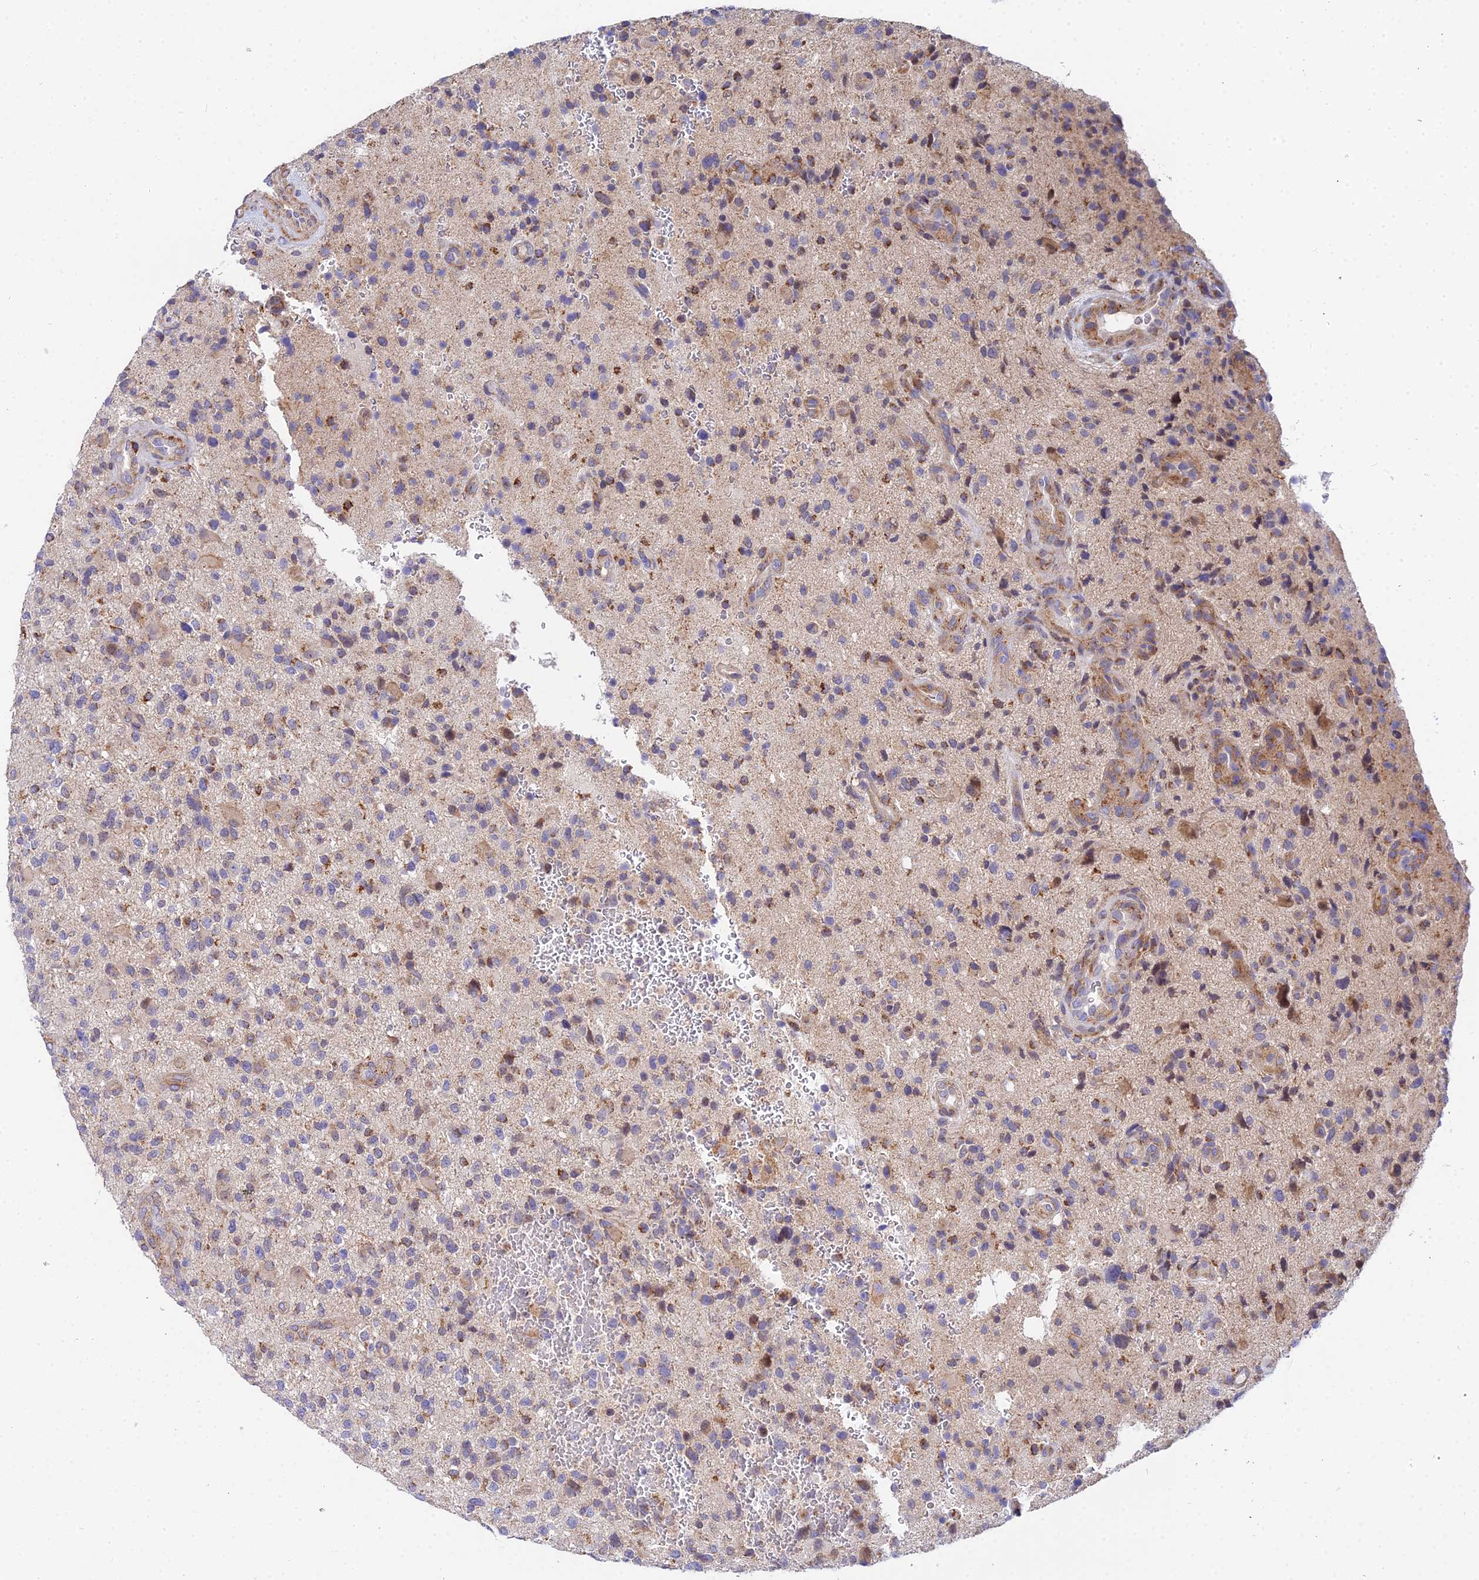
{"staining": {"intensity": "moderate", "quantity": "<25%", "location": "cytoplasmic/membranous"}, "tissue": "glioma", "cell_type": "Tumor cells", "image_type": "cancer", "snomed": [{"axis": "morphology", "description": "Glioma, malignant, High grade"}, {"axis": "topography", "description": "Brain"}], "caption": "IHC photomicrograph of malignant glioma (high-grade) stained for a protein (brown), which demonstrates low levels of moderate cytoplasmic/membranous expression in approximately <25% of tumor cells.", "gene": "ACOT2", "patient": {"sex": "male", "age": 47}}